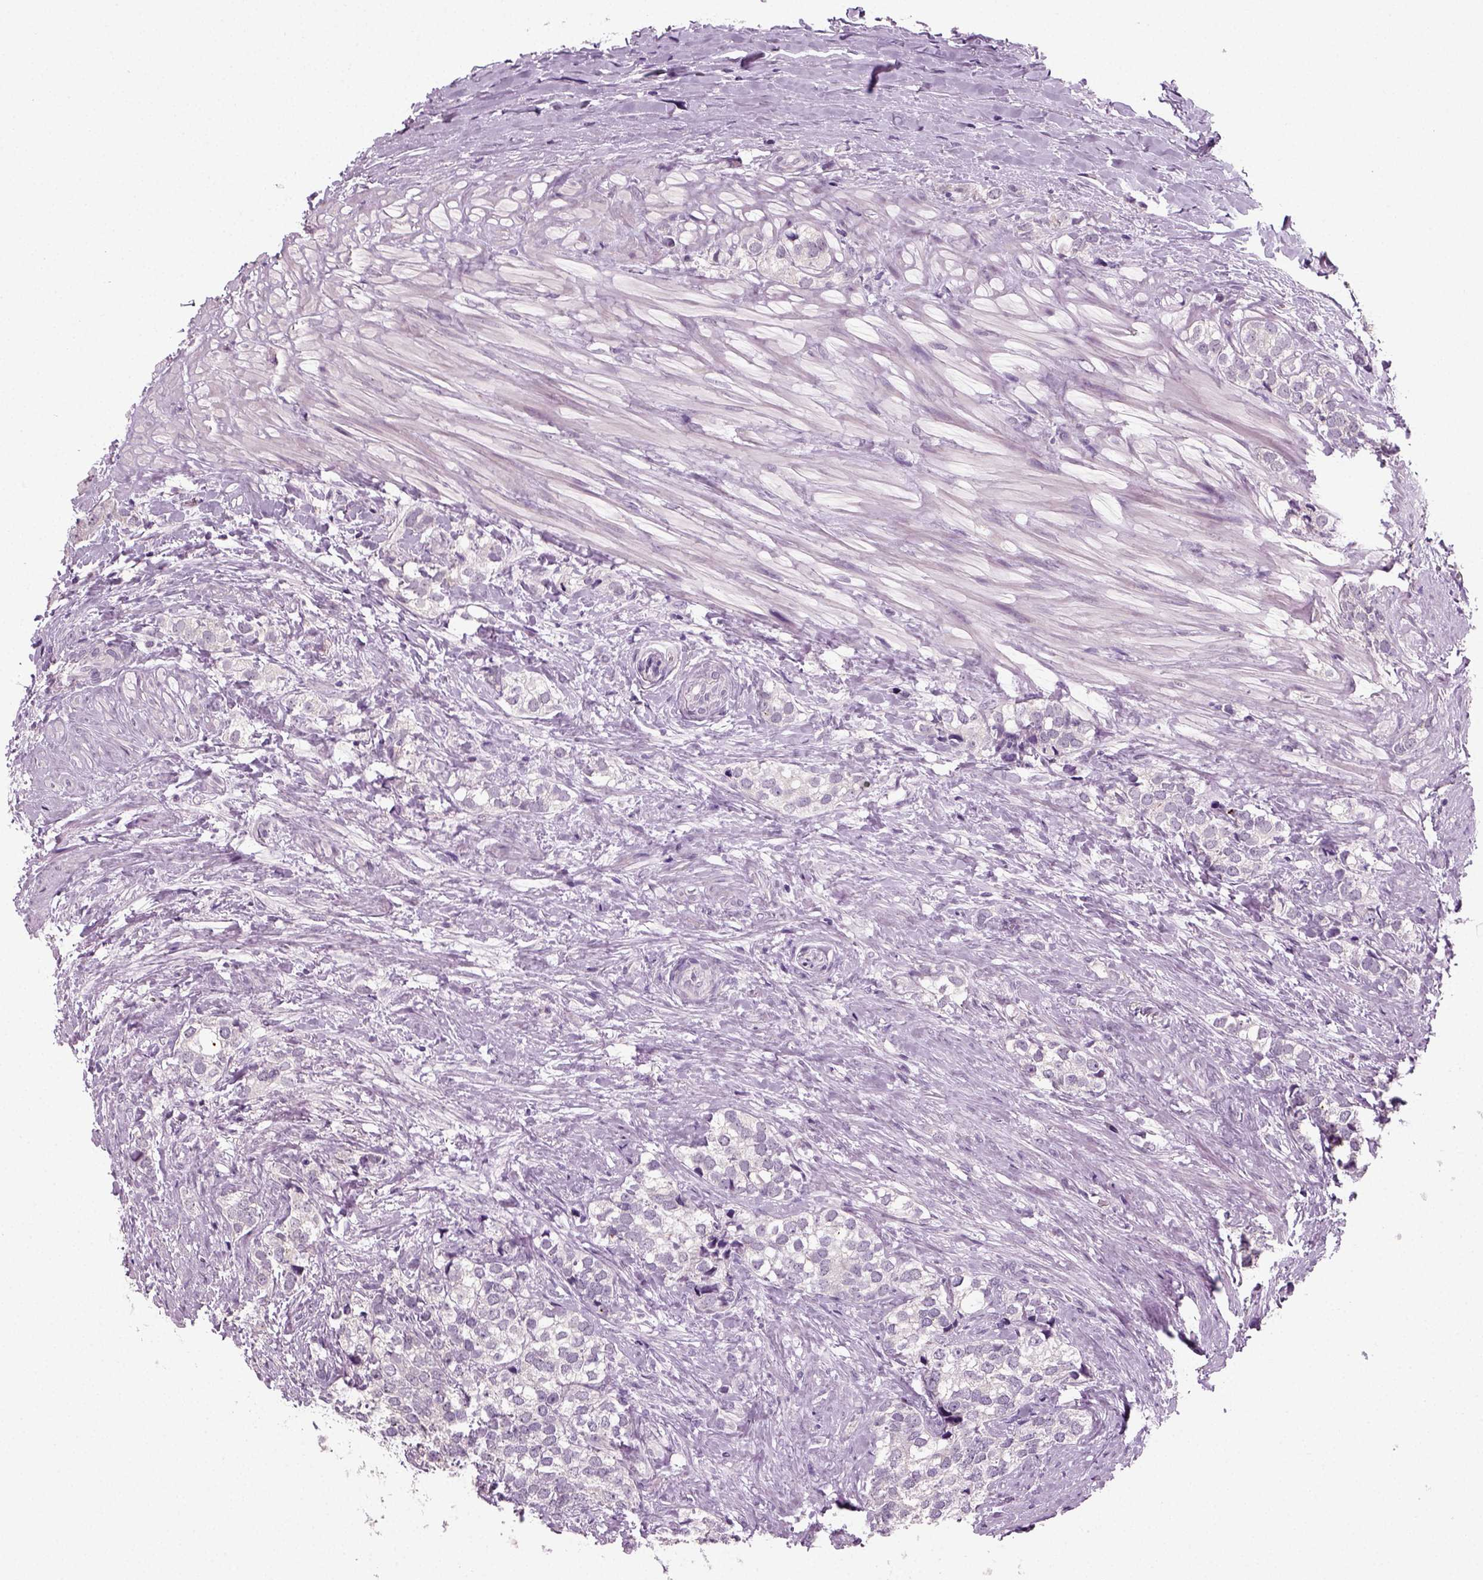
{"staining": {"intensity": "negative", "quantity": "none", "location": "none"}, "tissue": "prostate cancer", "cell_type": "Tumor cells", "image_type": "cancer", "snomed": [{"axis": "morphology", "description": "Adenocarcinoma, NOS"}, {"axis": "topography", "description": "Prostate and seminal vesicle, NOS"}], "caption": "Immunohistochemistry (IHC) histopathology image of prostate adenocarcinoma stained for a protein (brown), which displays no expression in tumor cells. (DAB (3,3'-diaminobenzidine) immunohistochemistry, high magnification).", "gene": "SYNGAP1", "patient": {"sex": "male", "age": 63}}